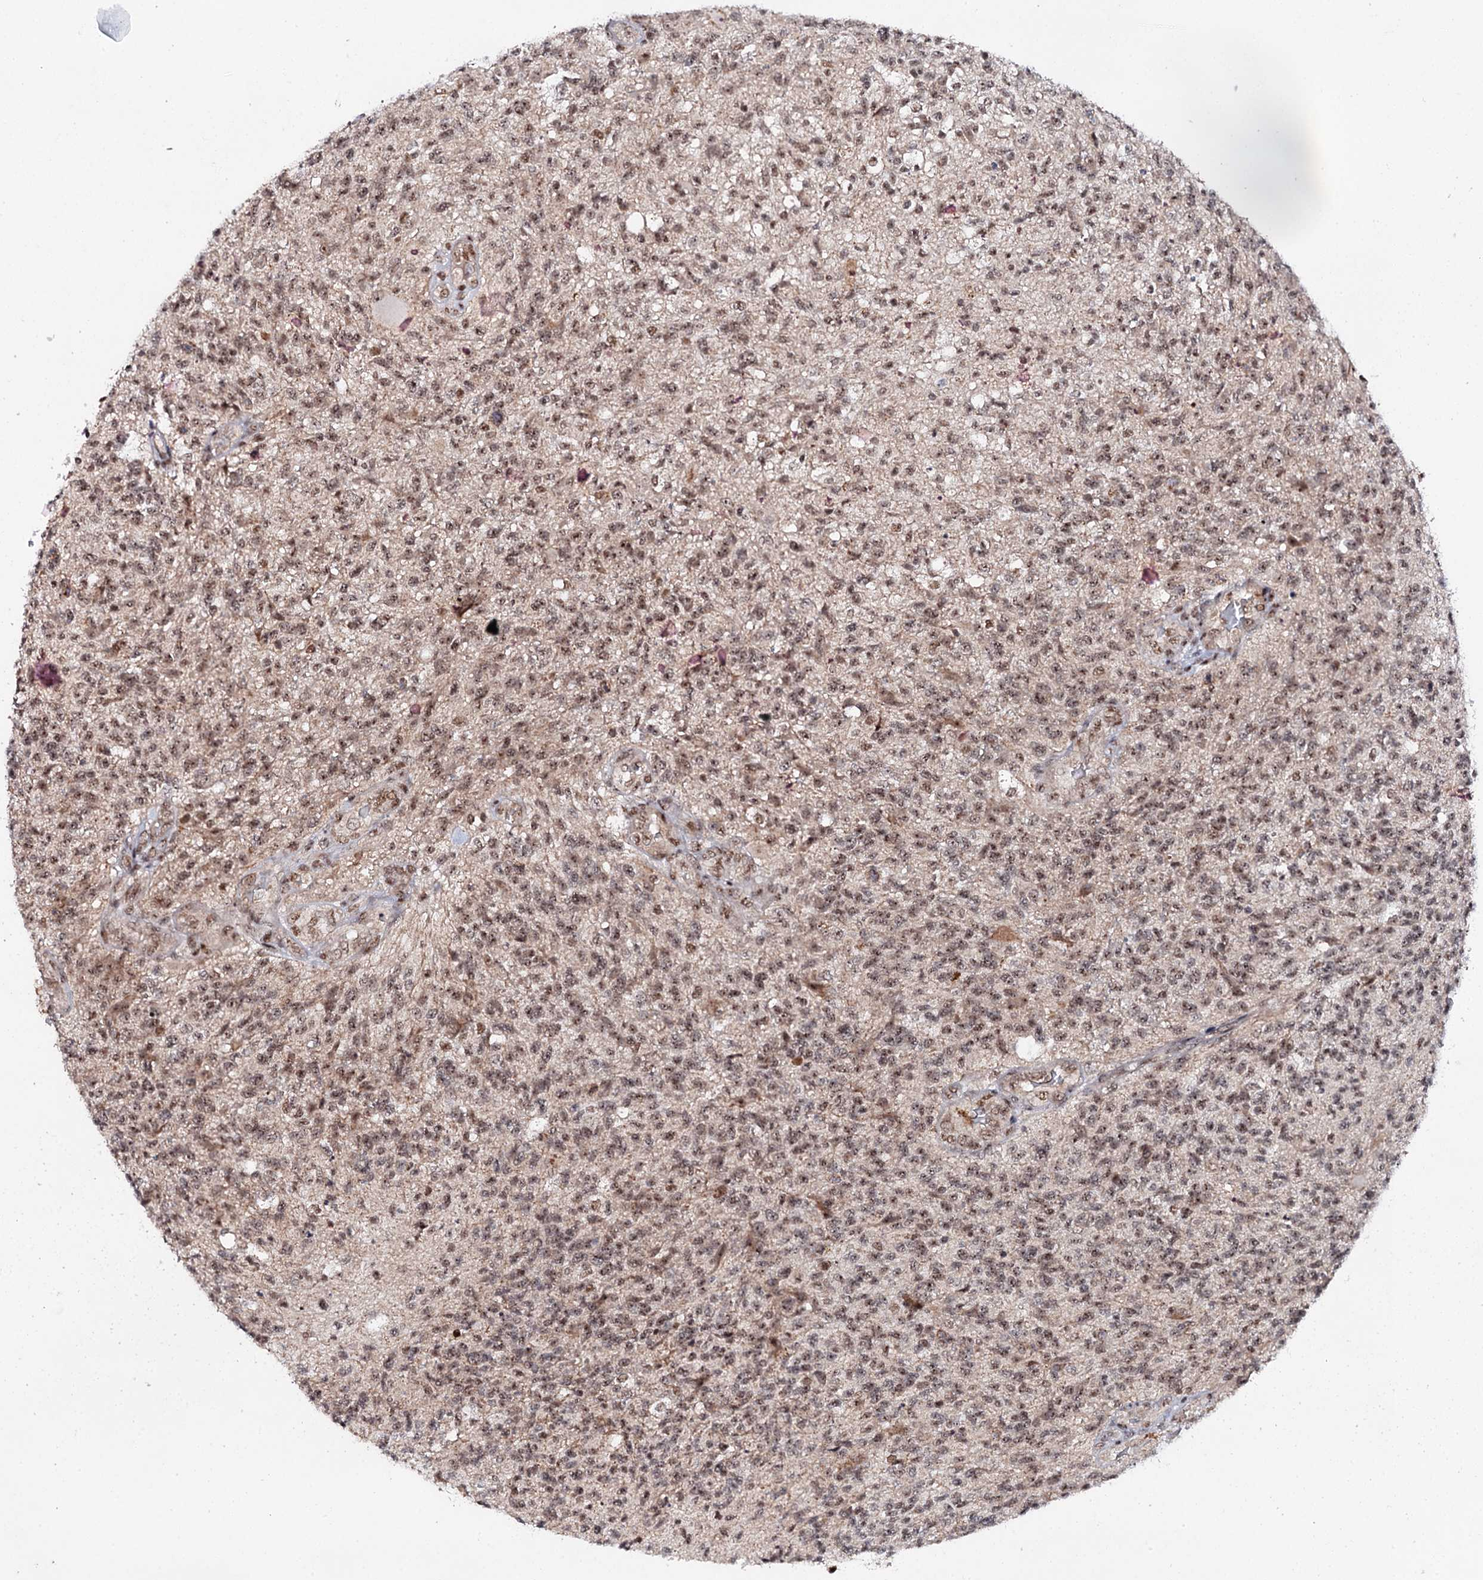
{"staining": {"intensity": "moderate", "quantity": ">75%", "location": "nuclear"}, "tissue": "glioma", "cell_type": "Tumor cells", "image_type": "cancer", "snomed": [{"axis": "morphology", "description": "Glioma, malignant, High grade"}, {"axis": "topography", "description": "Brain"}], "caption": "Tumor cells display medium levels of moderate nuclear positivity in about >75% of cells in malignant high-grade glioma. (DAB (3,3'-diaminobenzidine) IHC, brown staining for protein, blue staining for nuclei).", "gene": "BUD13", "patient": {"sex": "male", "age": 56}}